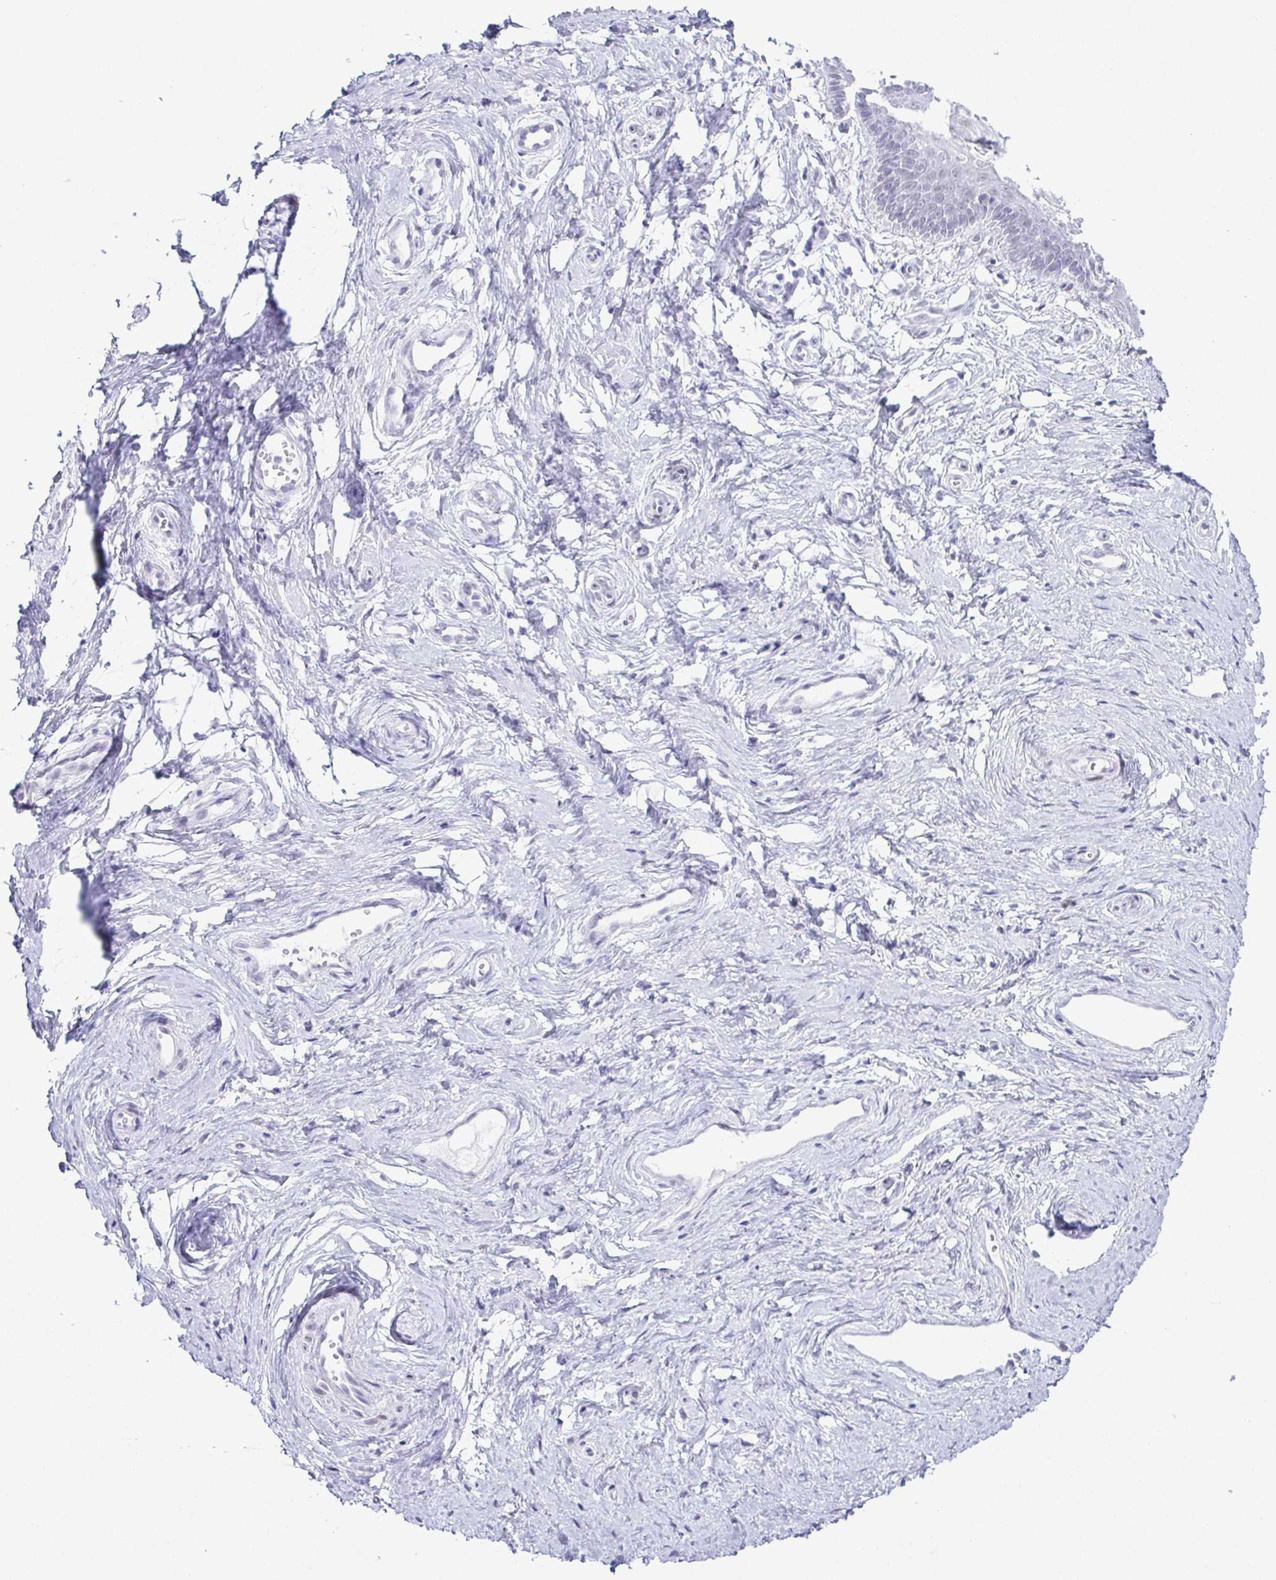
{"staining": {"intensity": "weak", "quantity": "<25%", "location": "nuclear"}, "tissue": "vagina", "cell_type": "Squamous epithelial cells", "image_type": "normal", "snomed": [{"axis": "morphology", "description": "Normal tissue, NOS"}, {"axis": "topography", "description": "Vagina"}], "caption": "High magnification brightfield microscopy of normal vagina stained with DAB (3,3'-diaminobenzidine) (brown) and counterstained with hematoxylin (blue): squamous epithelial cells show no significant expression.", "gene": "SUGP2", "patient": {"sex": "female", "age": 38}}